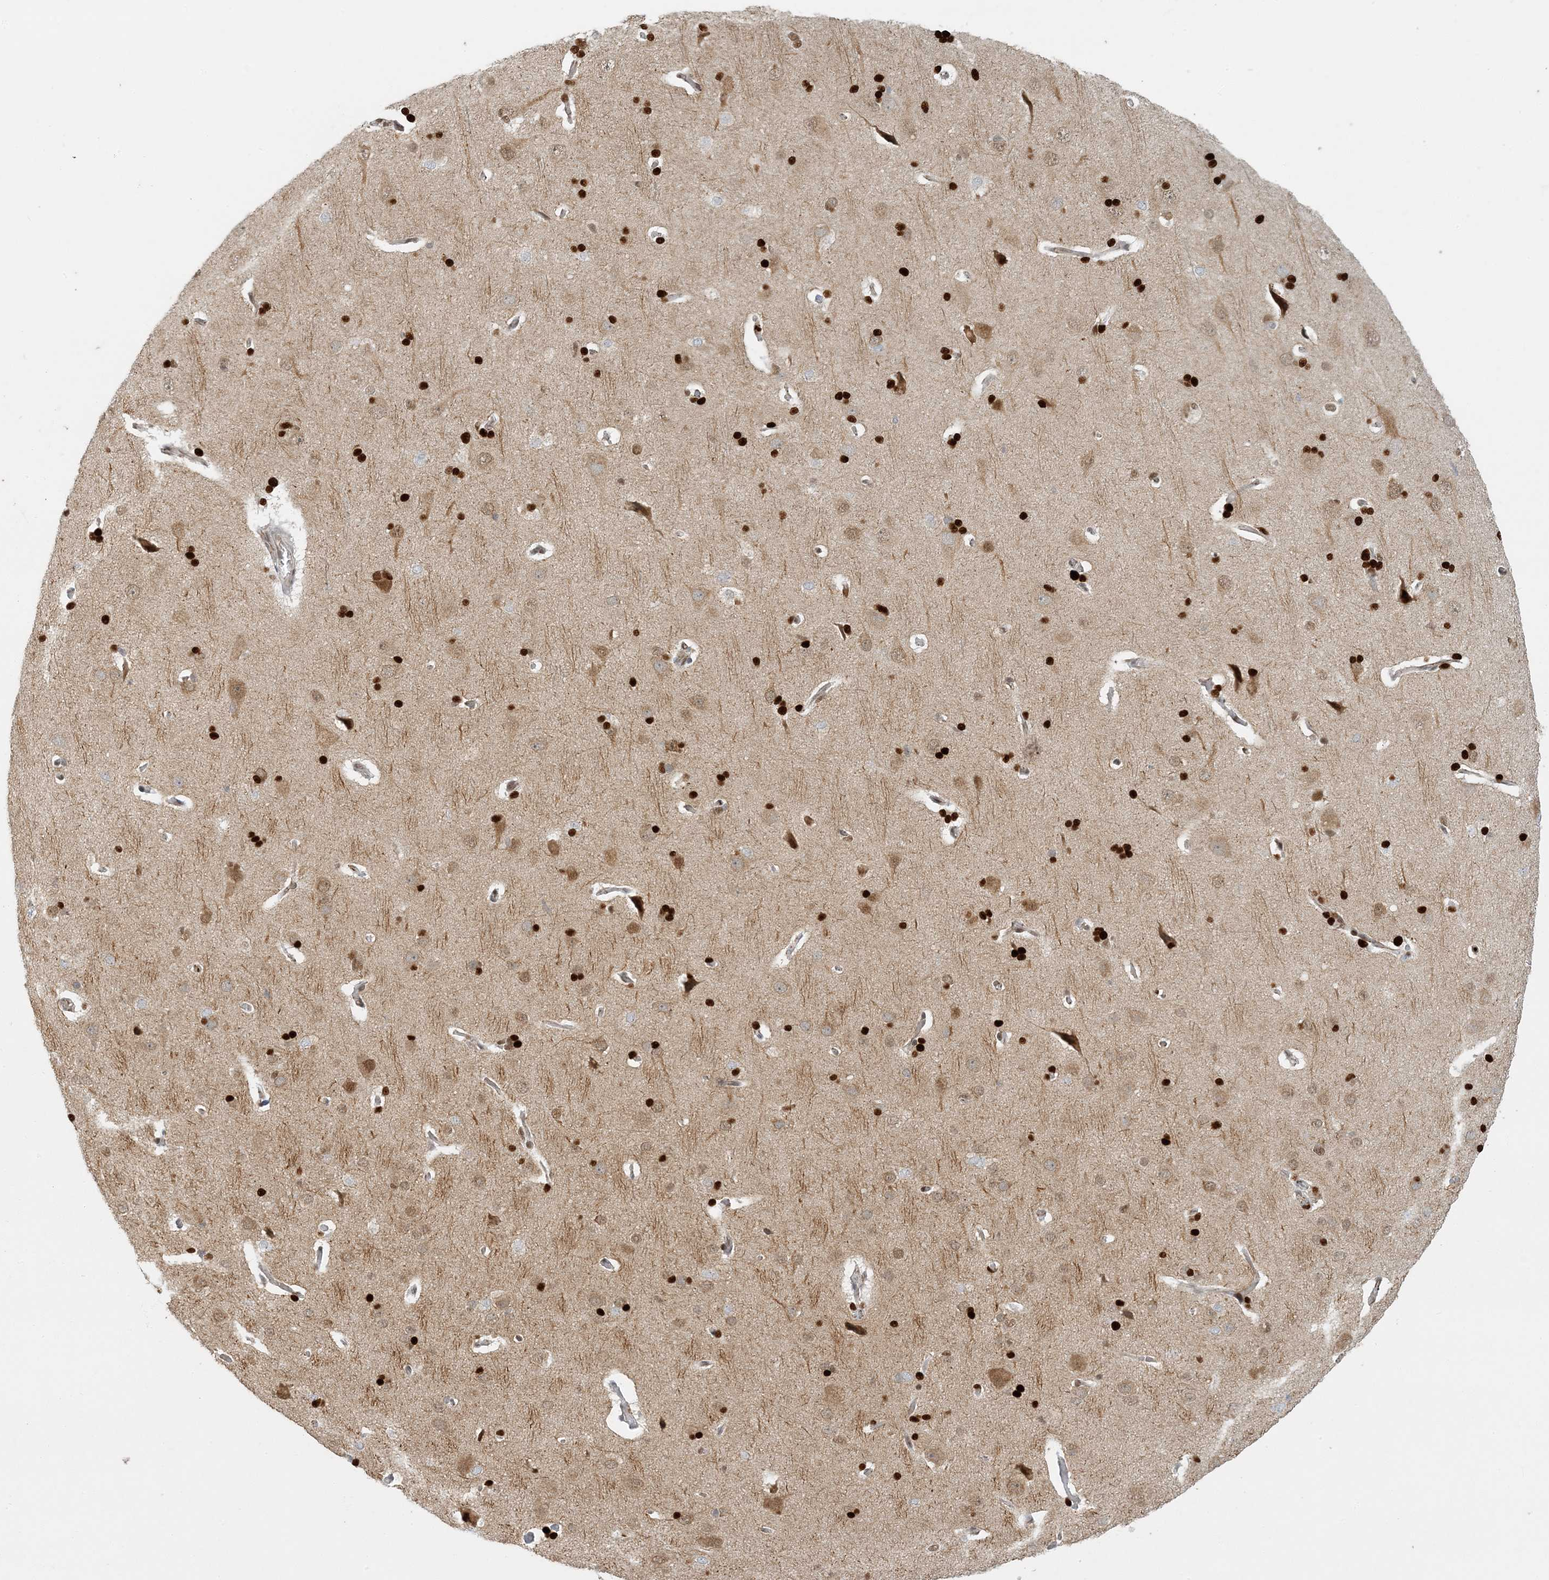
{"staining": {"intensity": "weak", "quantity": ">75%", "location": "cytoplasmic/membranous,nuclear"}, "tissue": "cerebral cortex", "cell_type": "Endothelial cells", "image_type": "normal", "snomed": [{"axis": "morphology", "description": "Normal tissue, NOS"}, {"axis": "topography", "description": "Cerebral cortex"}], "caption": "Cerebral cortex stained for a protein (brown) exhibits weak cytoplasmic/membranous,nuclear positive staining in about >75% of endothelial cells.", "gene": "AK9", "patient": {"sex": "male", "age": 62}}